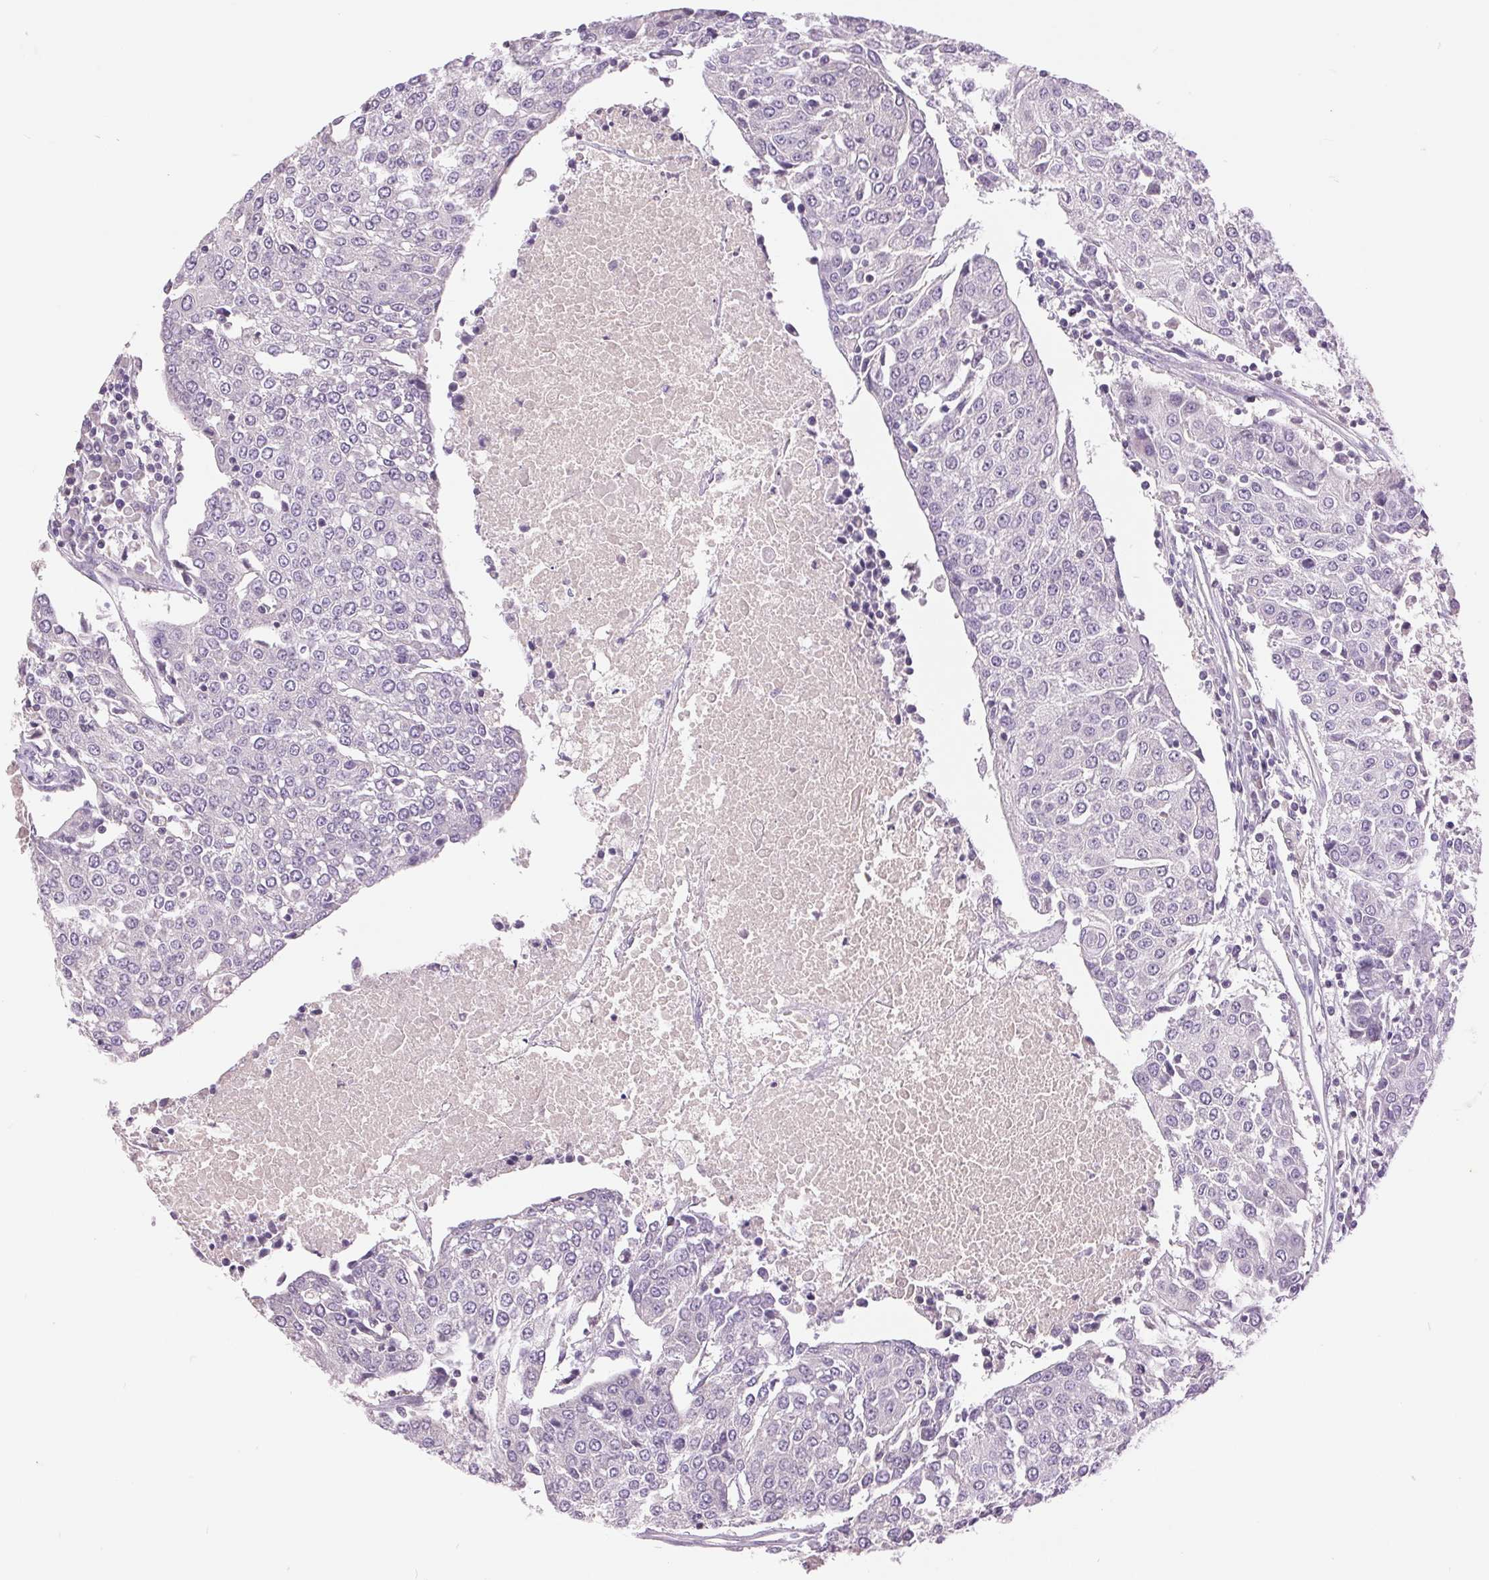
{"staining": {"intensity": "negative", "quantity": "none", "location": "none"}, "tissue": "urothelial cancer", "cell_type": "Tumor cells", "image_type": "cancer", "snomed": [{"axis": "morphology", "description": "Urothelial carcinoma, High grade"}, {"axis": "topography", "description": "Urinary bladder"}], "caption": "The micrograph exhibits no staining of tumor cells in urothelial carcinoma (high-grade).", "gene": "FXYD4", "patient": {"sex": "female", "age": 85}}